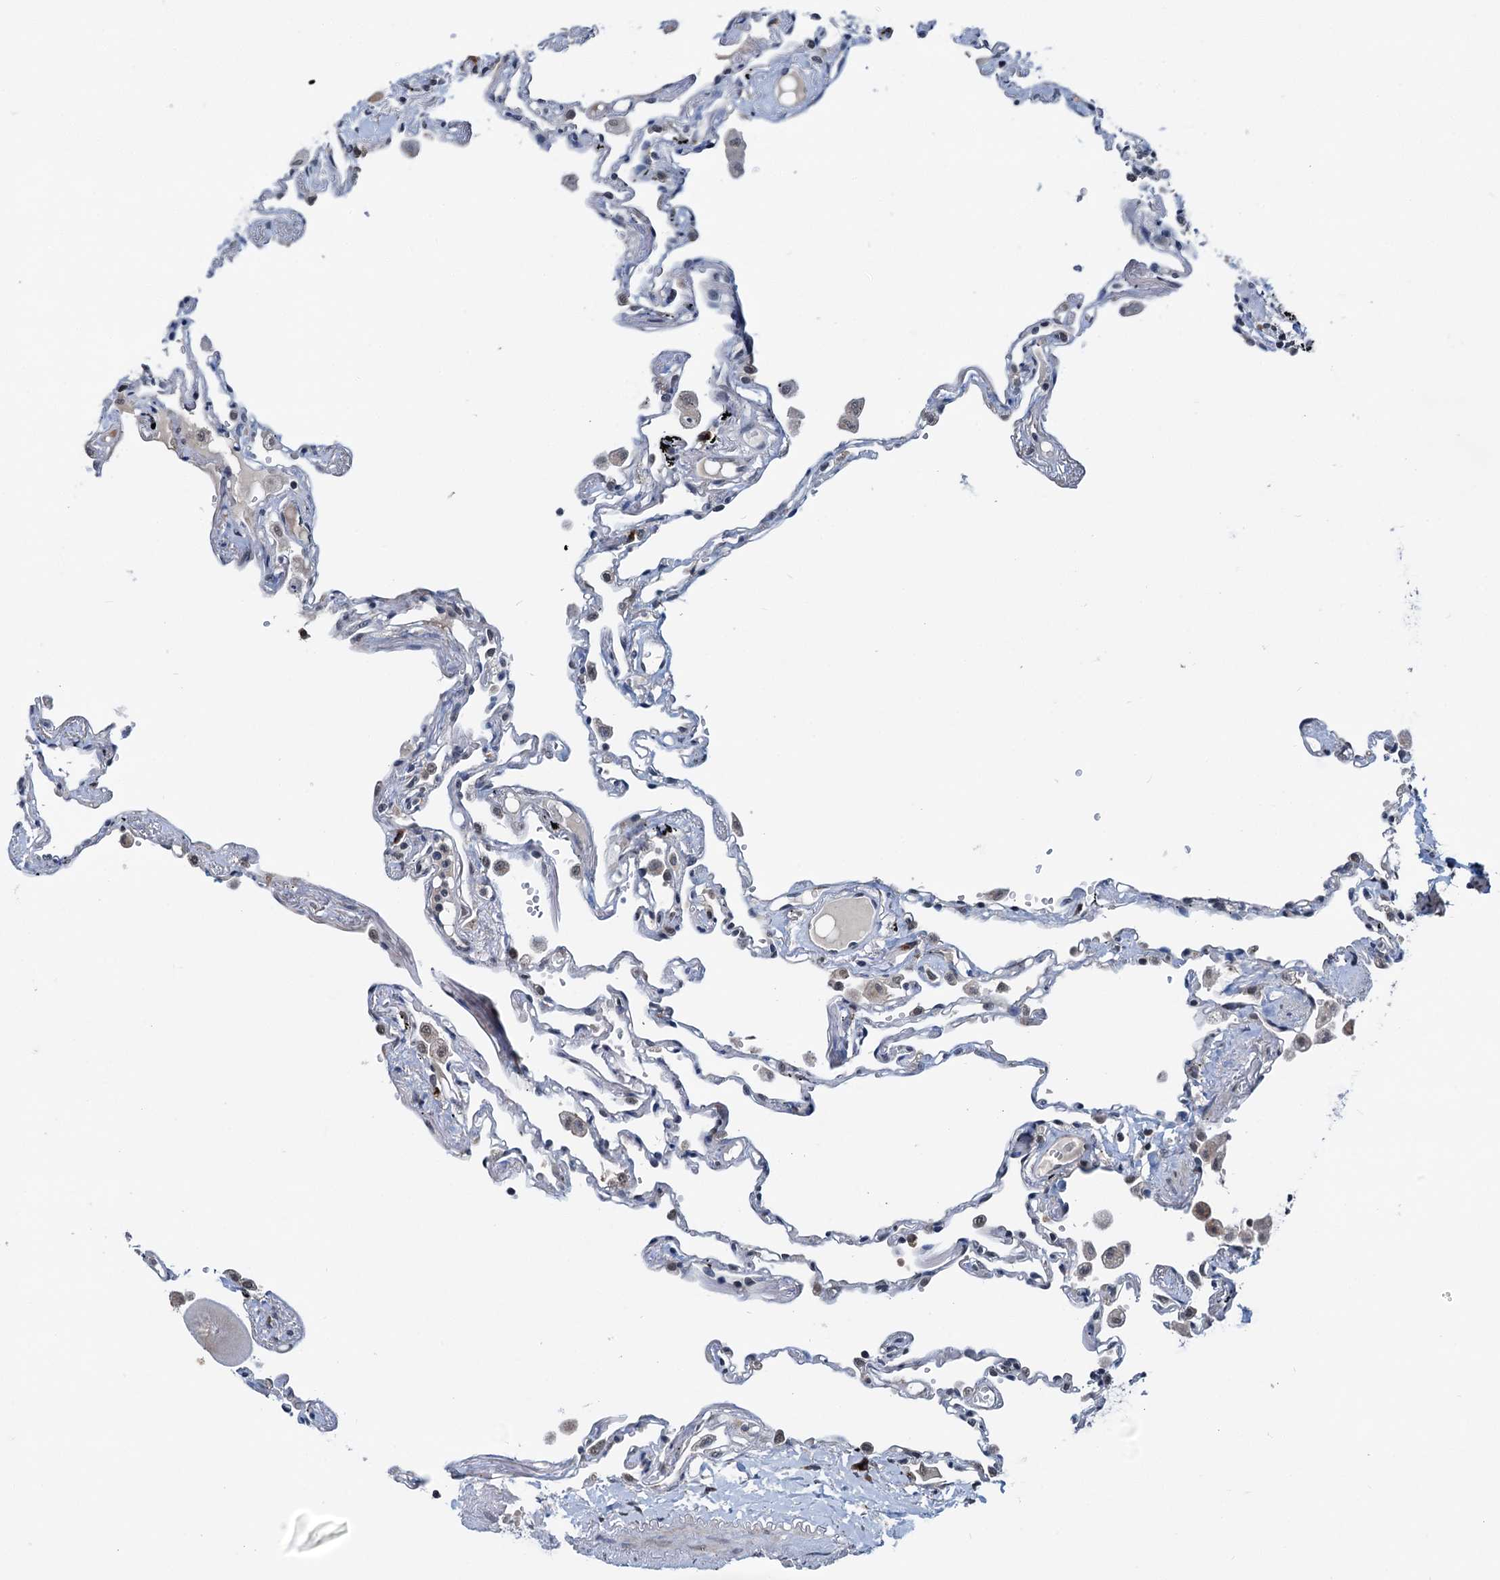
{"staining": {"intensity": "moderate", "quantity": "<25%", "location": "cytoplasmic/membranous"}, "tissue": "lung", "cell_type": "Alveolar cells", "image_type": "normal", "snomed": [{"axis": "morphology", "description": "Normal tissue, NOS"}, {"axis": "topography", "description": "Lung"}], "caption": "Lung stained with IHC exhibits moderate cytoplasmic/membranous staining in approximately <25% of alveolar cells.", "gene": "SHLD1", "patient": {"sex": "female", "age": 67}}